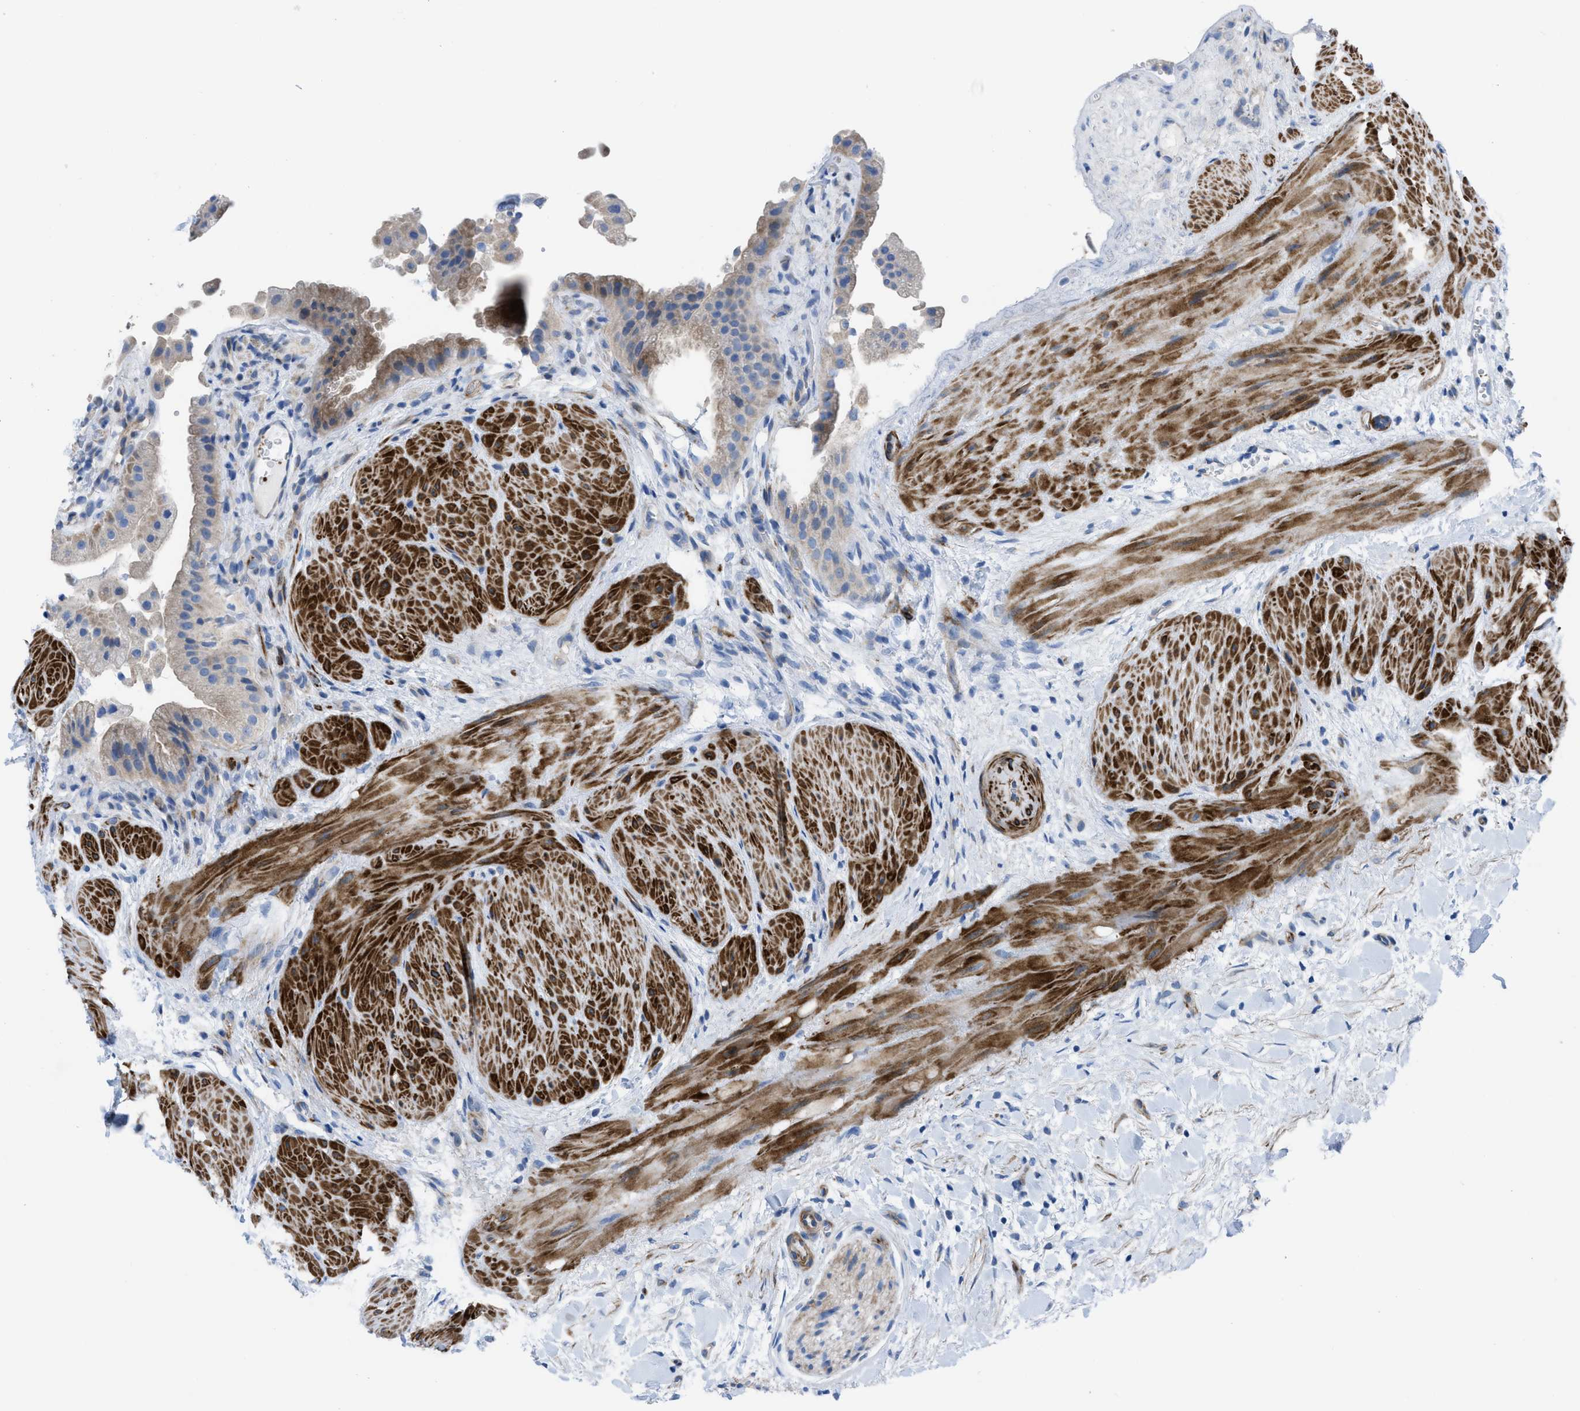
{"staining": {"intensity": "weak", "quantity": "25%-75%", "location": "cytoplasmic/membranous"}, "tissue": "gallbladder", "cell_type": "Glandular cells", "image_type": "normal", "snomed": [{"axis": "morphology", "description": "Normal tissue, NOS"}, {"axis": "topography", "description": "Gallbladder"}], "caption": "Immunohistochemical staining of normal gallbladder reveals weak cytoplasmic/membranous protein staining in about 25%-75% of glandular cells.", "gene": "KCNH7", "patient": {"sex": "male", "age": 49}}